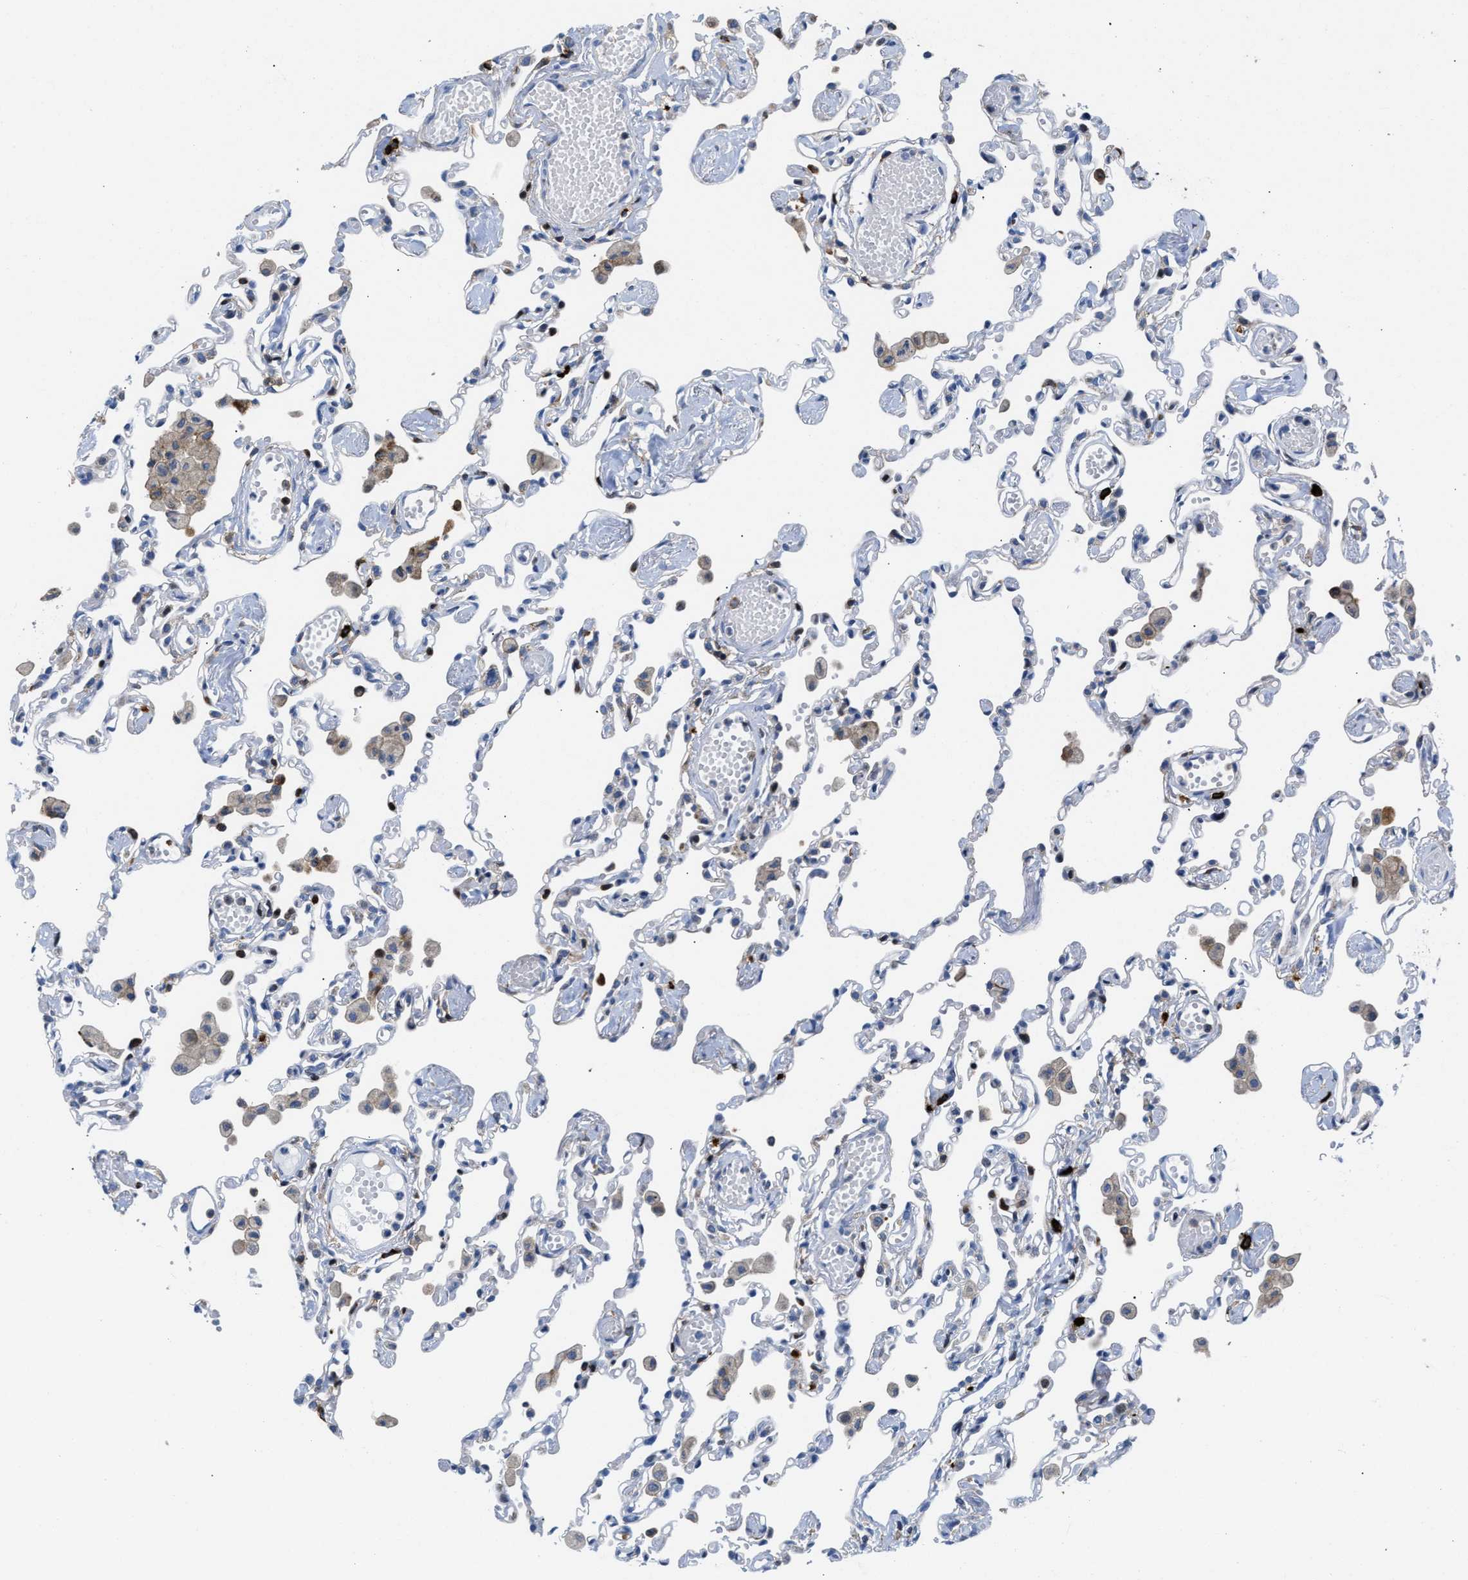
{"staining": {"intensity": "strong", "quantity": "<25%", "location": "cytoplasmic/membranous"}, "tissue": "lung", "cell_type": "Alveolar cells", "image_type": "normal", "snomed": [{"axis": "morphology", "description": "Normal tissue, NOS"}, {"axis": "topography", "description": "Bronchus"}, {"axis": "topography", "description": "Lung"}], "caption": "Immunohistochemical staining of unremarkable lung exhibits strong cytoplasmic/membranous protein staining in approximately <25% of alveolar cells.", "gene": "ATP9A", "patient": {"sex": "female", "age": 49}}